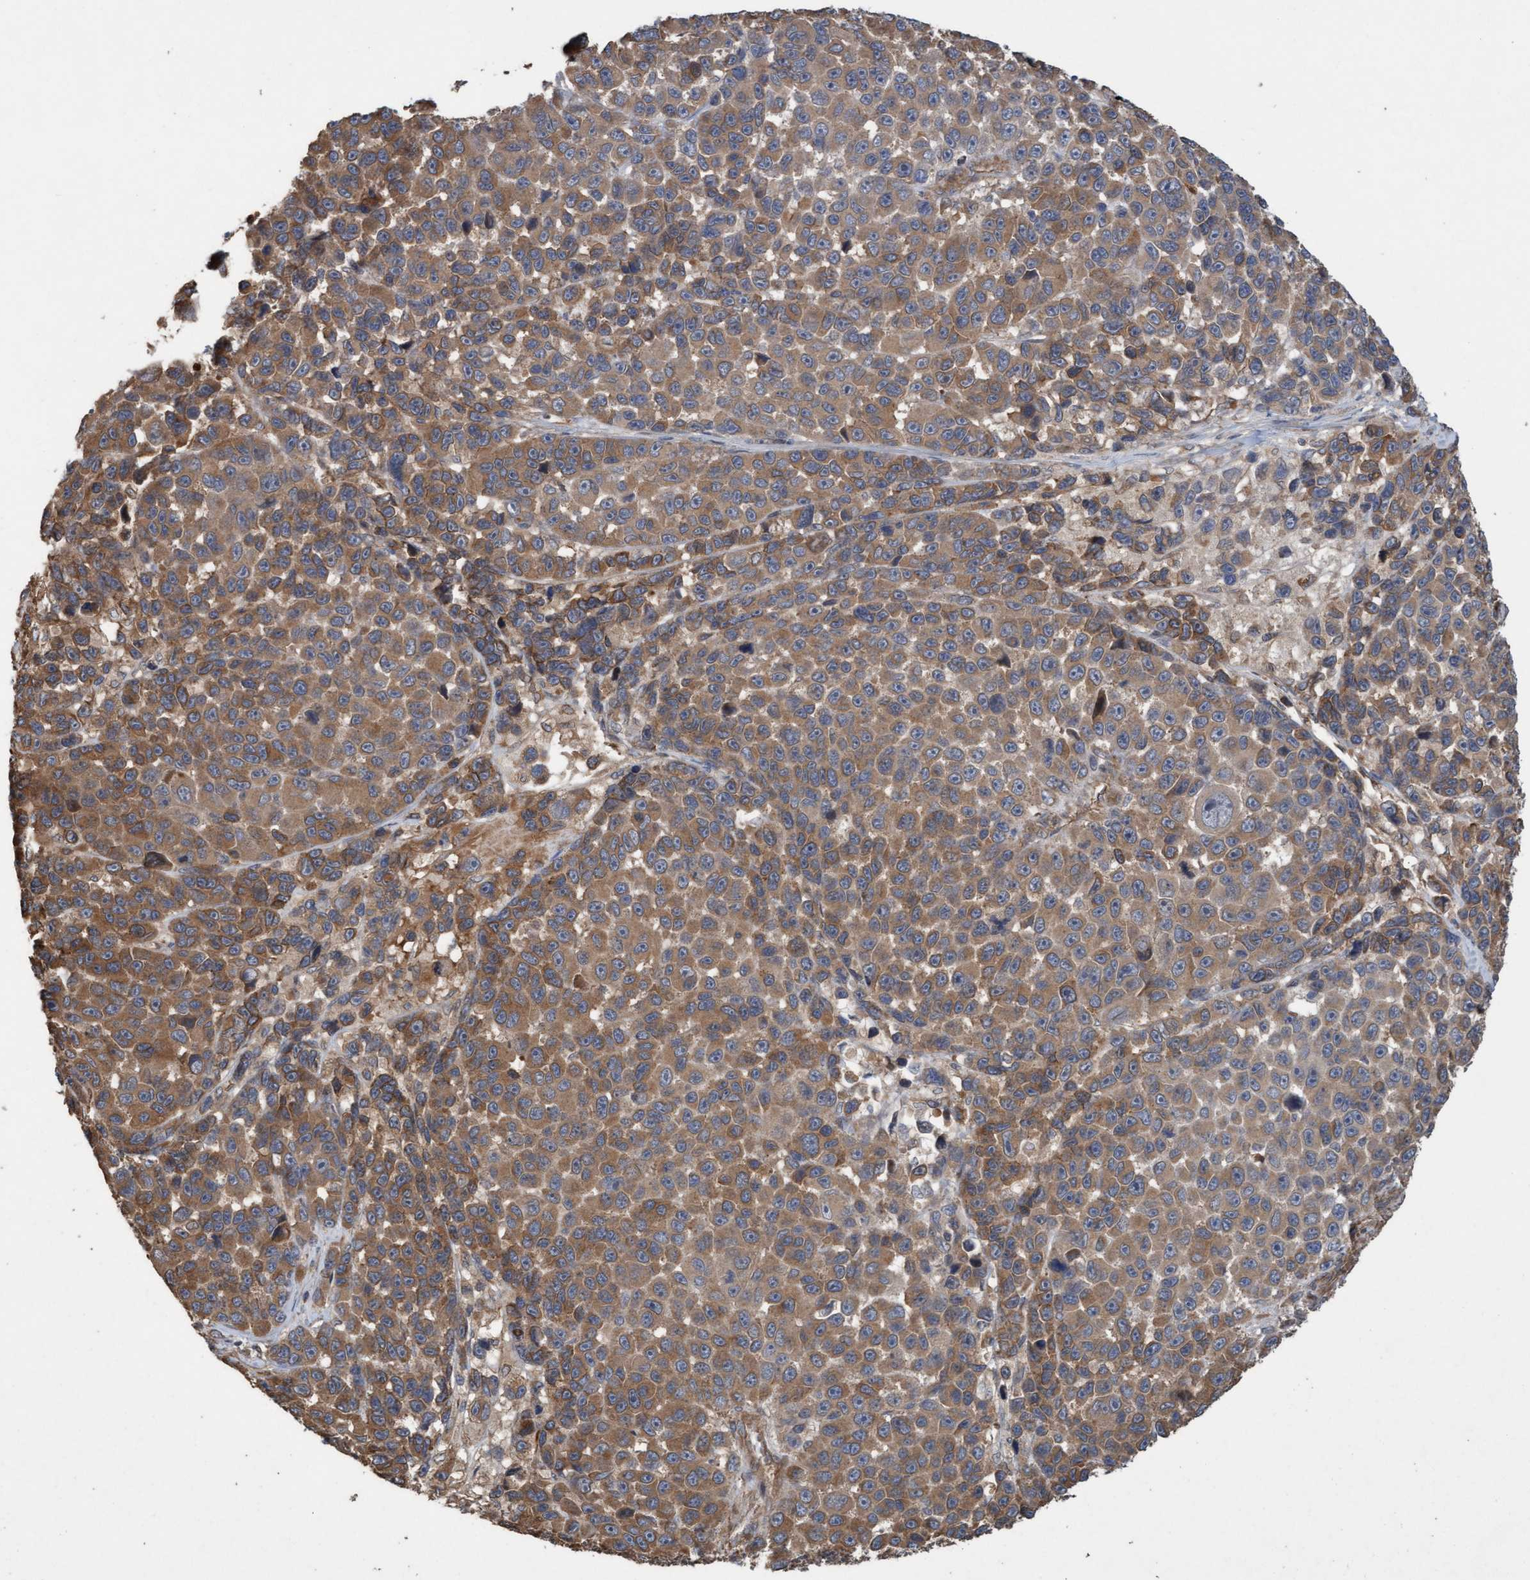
{"staining": {"intensity": "moderate", "quantity": ">75%", "location": "cytoplasmic/membranous"}, "tissue": "melanoma", "cell_type": "Tumor cells", "image_type": "cancer", "snomed": [{"axis": "morphology", "description": "Malignant melanoma, NOS"}, {"axis": "topography", "description": "Skin"}], "caption": "Brown immunohistochemical staining in human melanoma reveals moderate cytoplasmic/membranous positivity in about >75% of tumor cells. The protein is shown in brown color, while the nuclei are stained blue.", "gene": "CDC42EP4", "patient": {"sex": "male", "age": 53}}